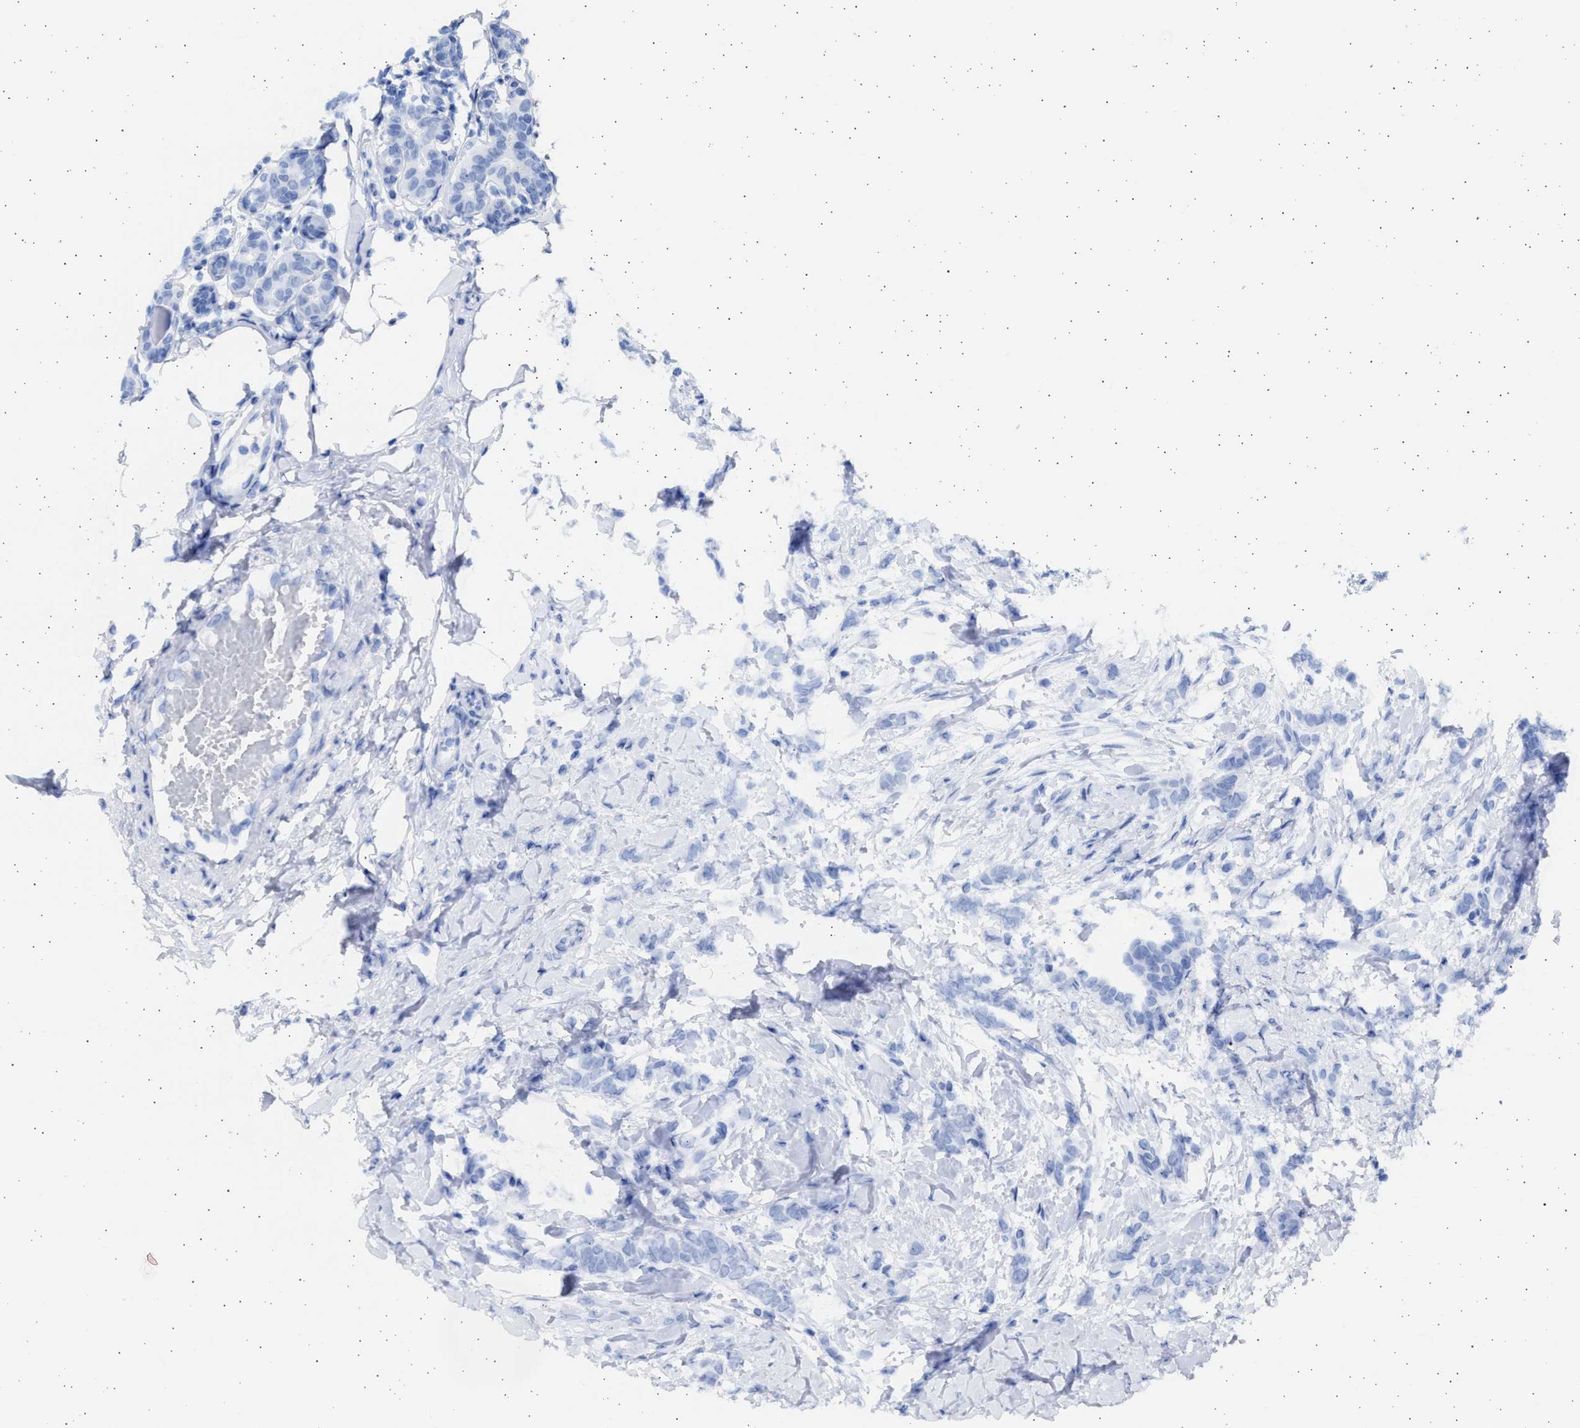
{"staining": {"intensity": "negative", "quantity": "none", "location": "none"}, "tissue": "breast cancer", "cell_type": "Tumor cells", "image_type": "cancer", "snomed": [{"axis": "morphology", "description": "Lobular carcinoma, in situ"}, {"axis": "morphology", "description": "Lobular carcinoma"}, {"axis": "topography", "description": "Breast"}], "caption": "Tumor cells are negative for protein expression in human lobular carcinoma in situ (breast). (Brightfield microscopy of DAB IHC at high magnification).", "gene": "ALDOC", "patient": {"sex": "female", "age": 41}}